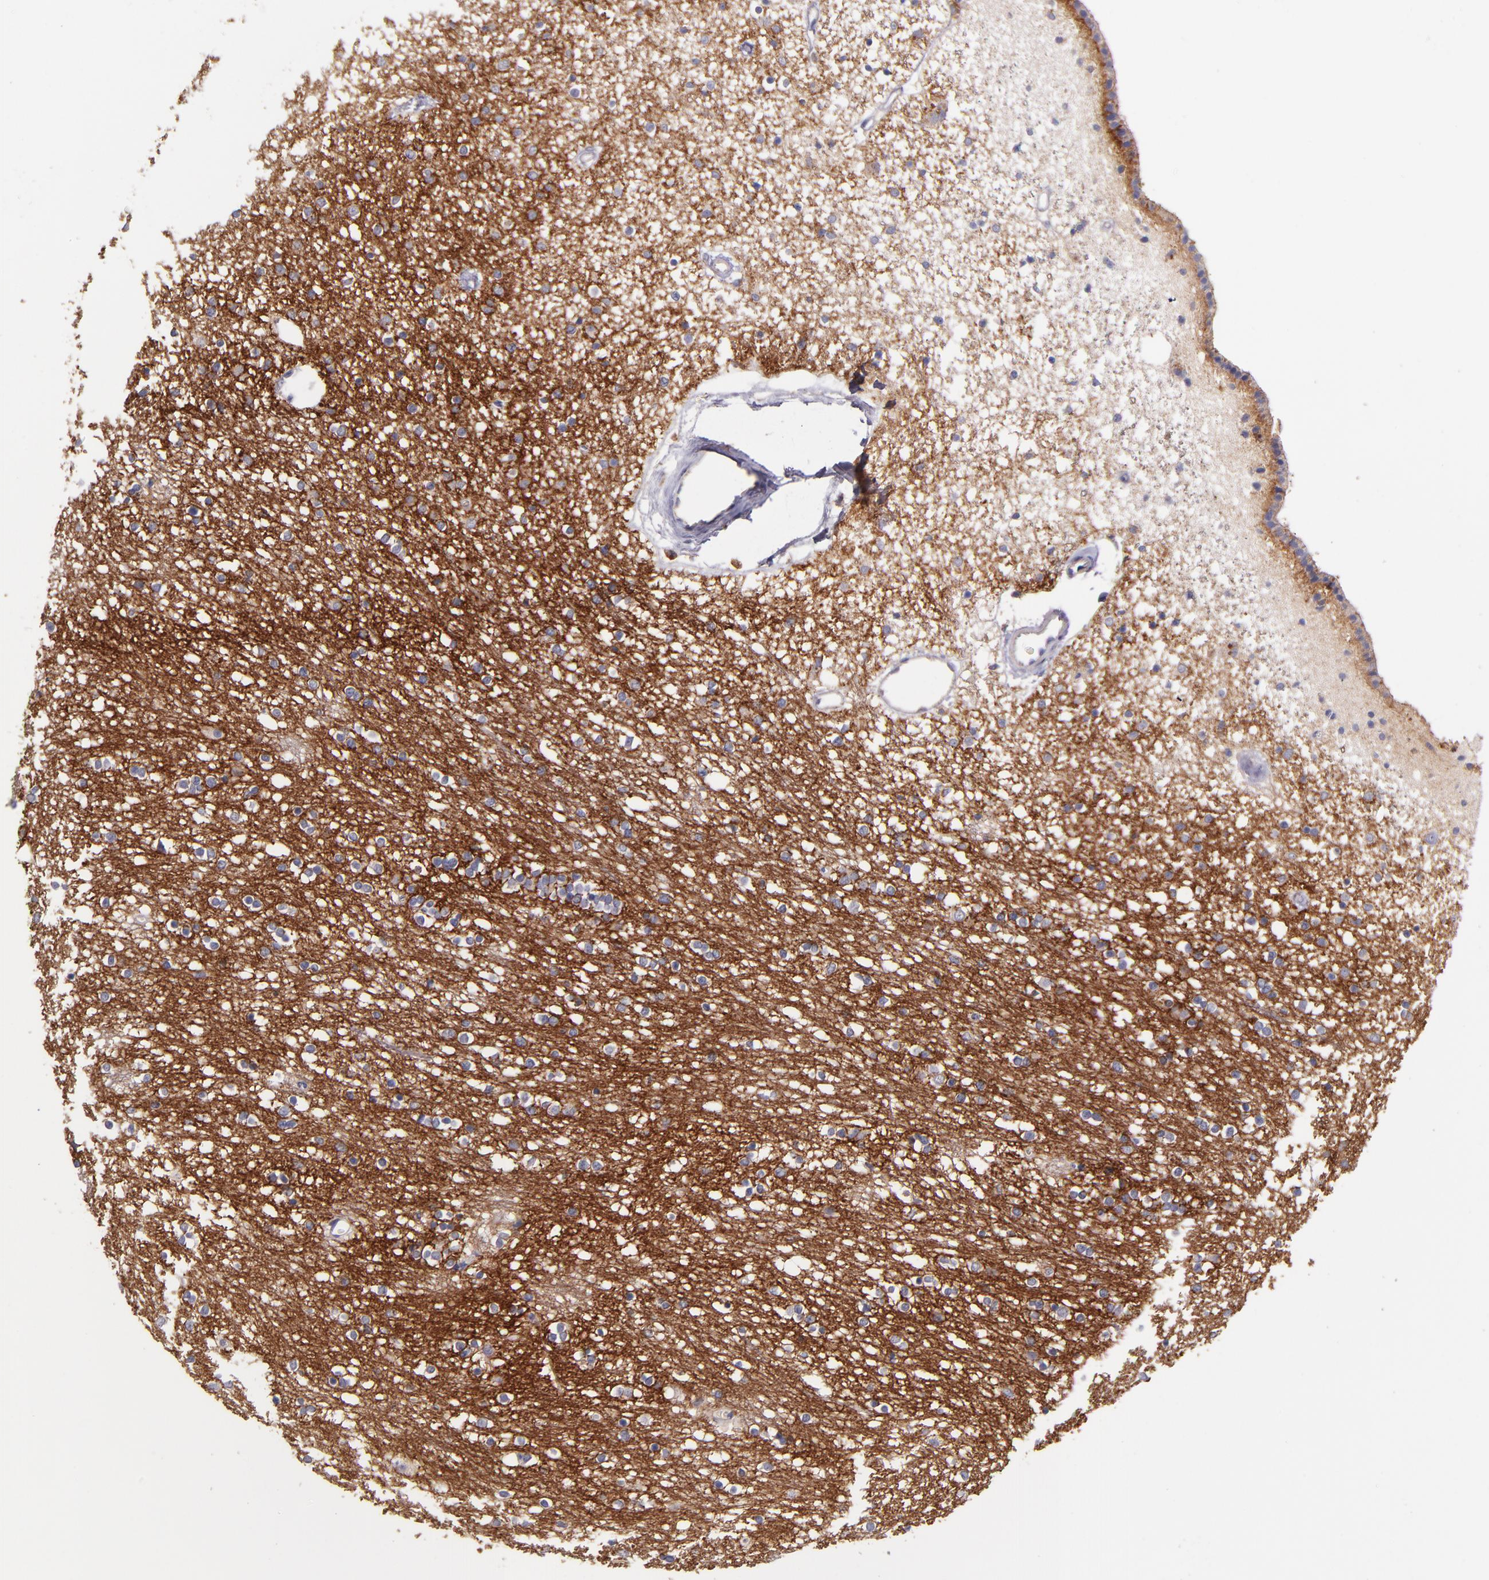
{"staining": {"intensity": "negative", "quantity": "none", "location": "none"}, "tissue": "caudate", "cell_type": "Glial cells", "image_type": "normal", "snomed": [{"axis": "morphology", "description": "Normal tissue, NOS"}, {"axis": "topography", "description": "Lateral ventricle wall"}], "caption": "Micrograph shows no significant protein staining in glial cells of normal caudate. (DAB (3,3'-diaminobenzidine) immunohistochemistry (IHC), high magnification).", "gene": "C5AR1", "patient": {"sex": "female", "age": 54}}